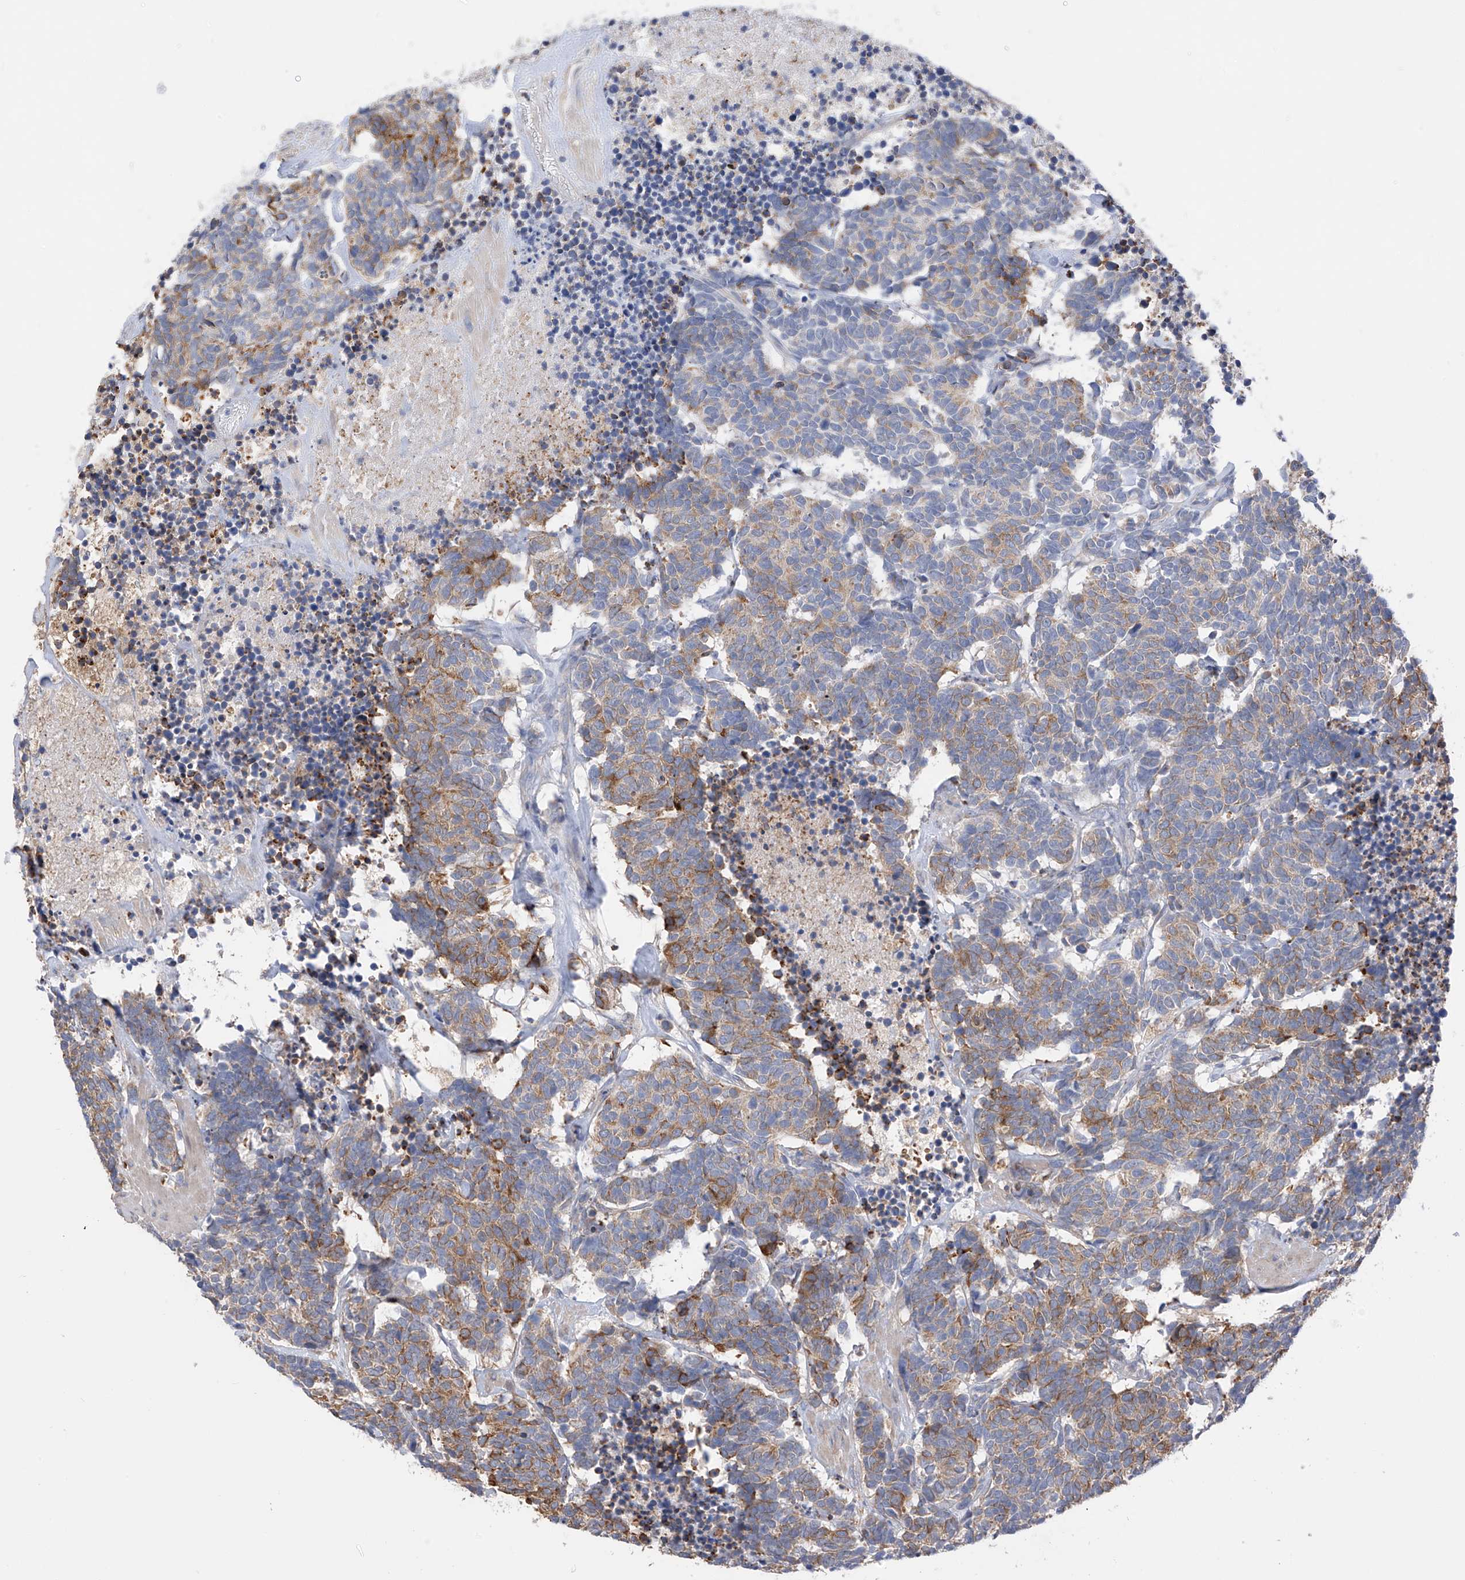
{"staining": {"intensity": "moderate", "quantity": "25%-75%", "location": "cytoplasmic/membranous"}, "tissue": "carcinoid", "cell_type": "Tumor cells", "image_type": "cancer", "snomed": [{"axis": "morphology", "description": "Carcinoma, NOS"}, {"axis": "morphology", "description": "Carcinoid, malignant, NOS"}, {"axis": "topography", "description": "Urinary bladder"}], "caption": "Carcinoma stained with a protein marker reveals moderate staining in tumor cells.", "gene": "REC8", "patient": {"sex": "male", "age": 57}}